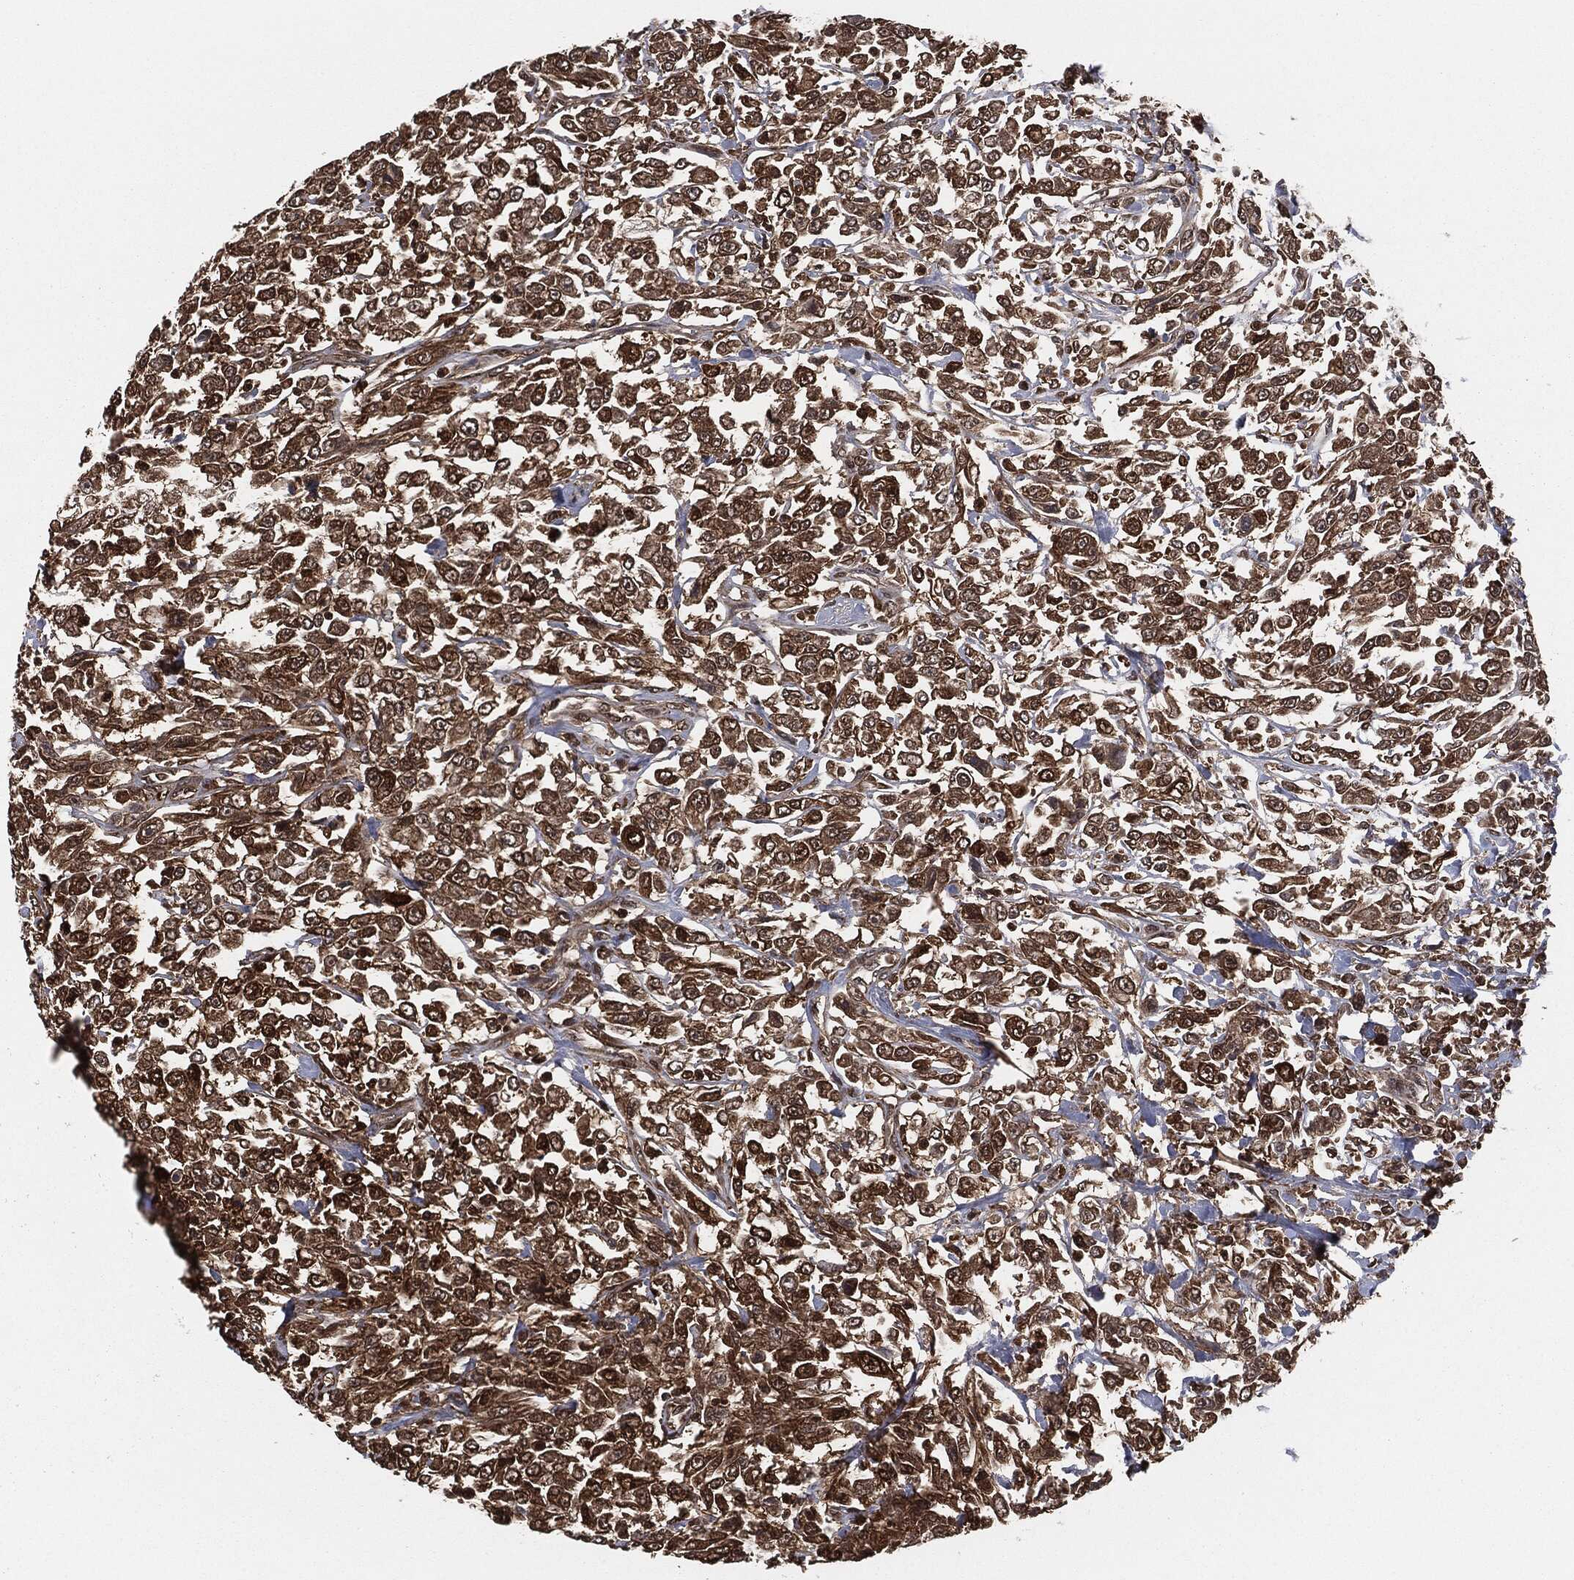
{"staining": {"intensity": "strong", "quantity": ">75%", "location": "cytoplasmic/membranous"}, "tissue": "urothelial cancer", "cell_type": "Tumor cells", "image_type": "cancer", "snomed": [{"axis": "morphology", "description": "Urothelial carcinoma, High grade"}, {"axis": "topography", "description": "Urinary bladder"}], "caption": "Immunohistochemical staining of urothelial cancer exhibits high levels of strong cytoplasmic/membranous protein staining in about >75% of tumor cells. Immunohistochemistry (ihc) stains the protein of interest in brown and the nuclei are stained blue.", "gene": "CAPRIN2", "patient": {"sex": "male", "age": 46}}